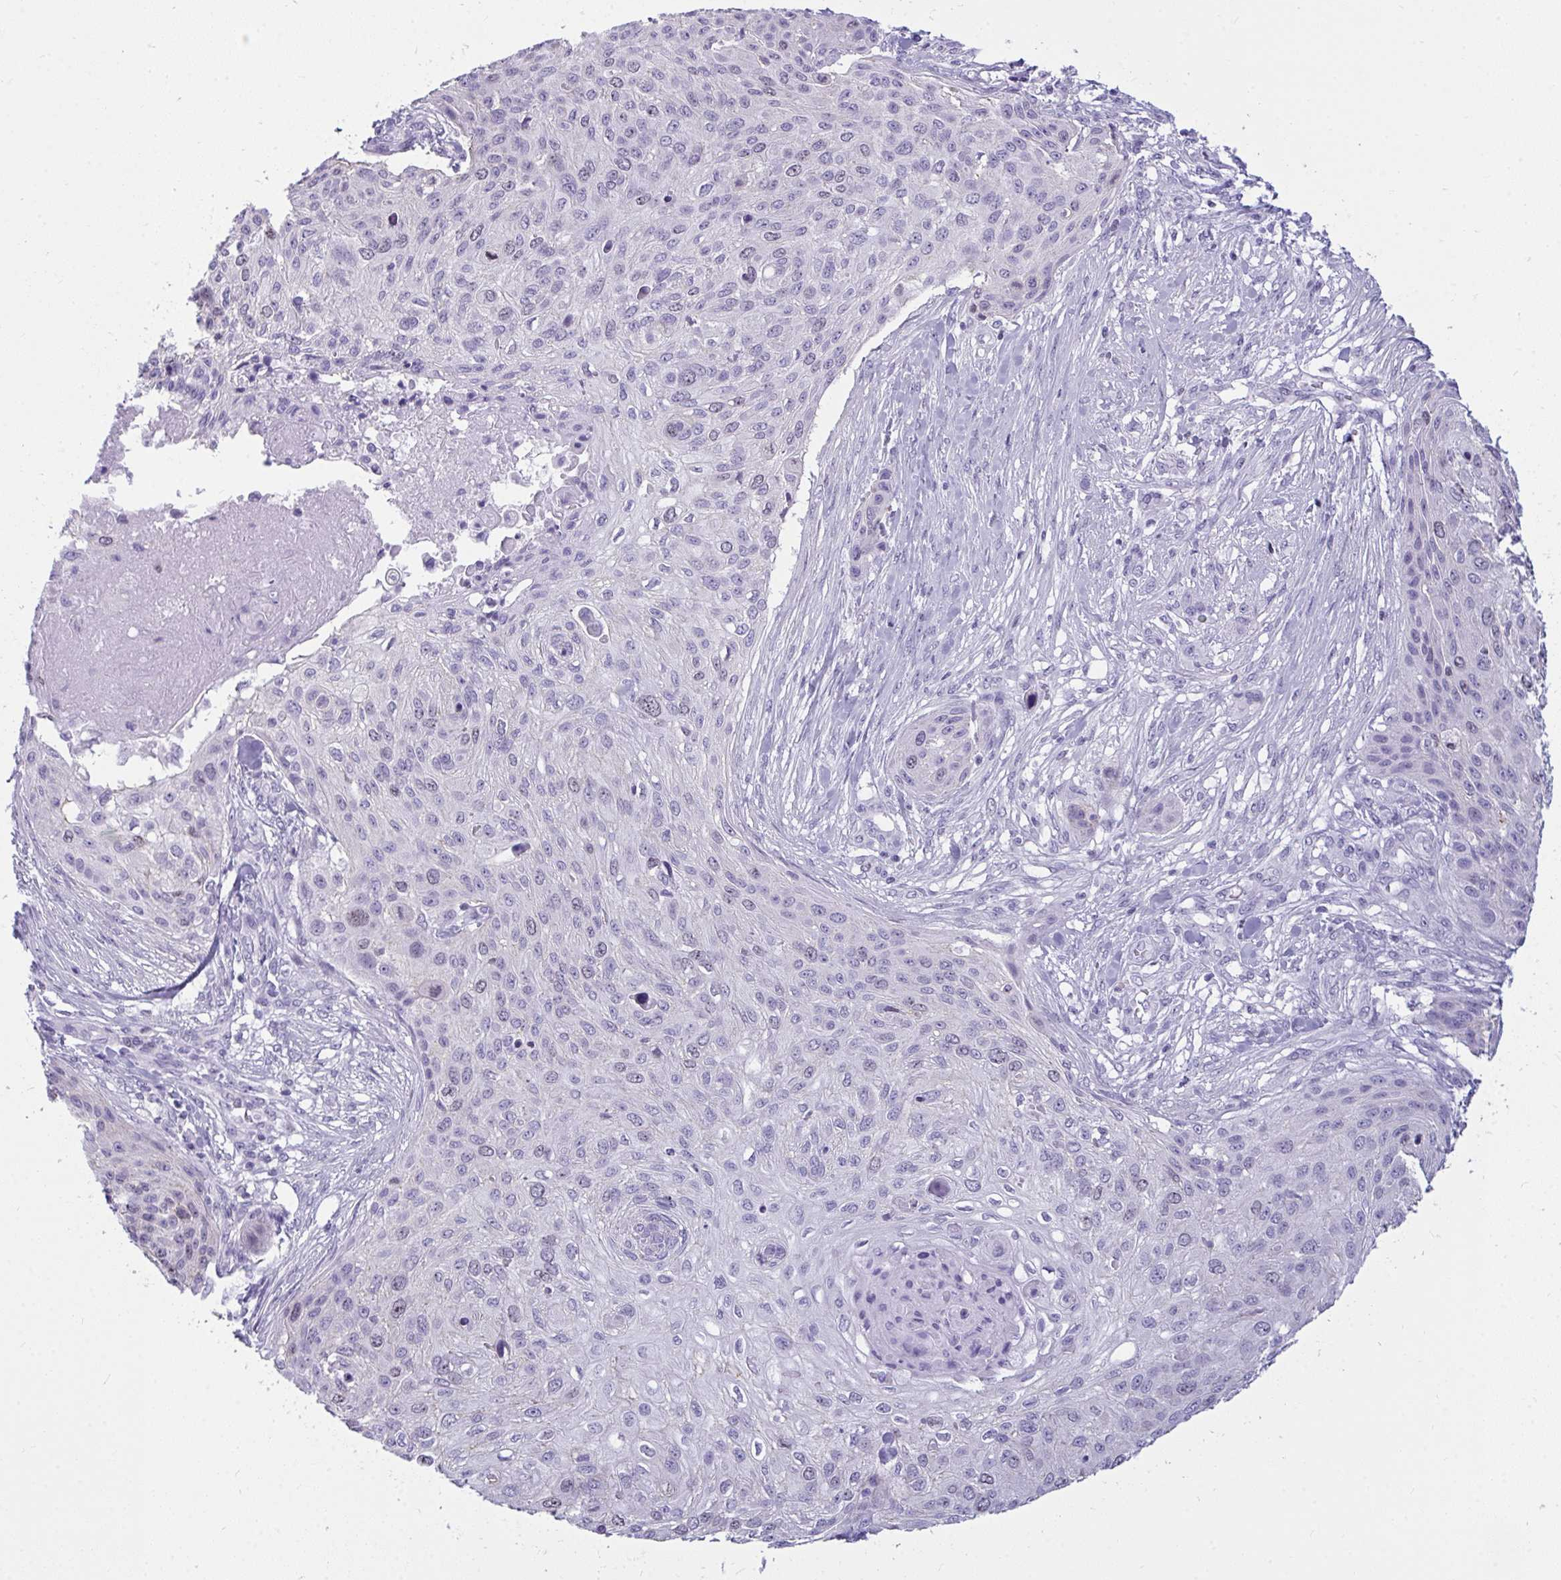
{"staining": {"intensity": "negative", "quantity": "none", "location": "none"}, "tissue": "skin cancer", "cell_type": "Tumor cells", "image_type": "cancer", "snomed": [{"axis": "morphology", "description": "Squamous cell carcinoma, NOS"}, {"axis": "topography", "description": "Skin"}], "caption": "Skin cancer (squamous cell carcinoma) was stained to show a protein in brown. There is no significant positivity in tumor cells. The staining was performed using DAB (3,3'-diaminobenzidine) to visualize the protein expression in brown, while the nuclei were stained in blue with hematoxylin (Magnification: 20x).", "gene": "SUZ12", "patient": {"sex": "female", "age": 87}}